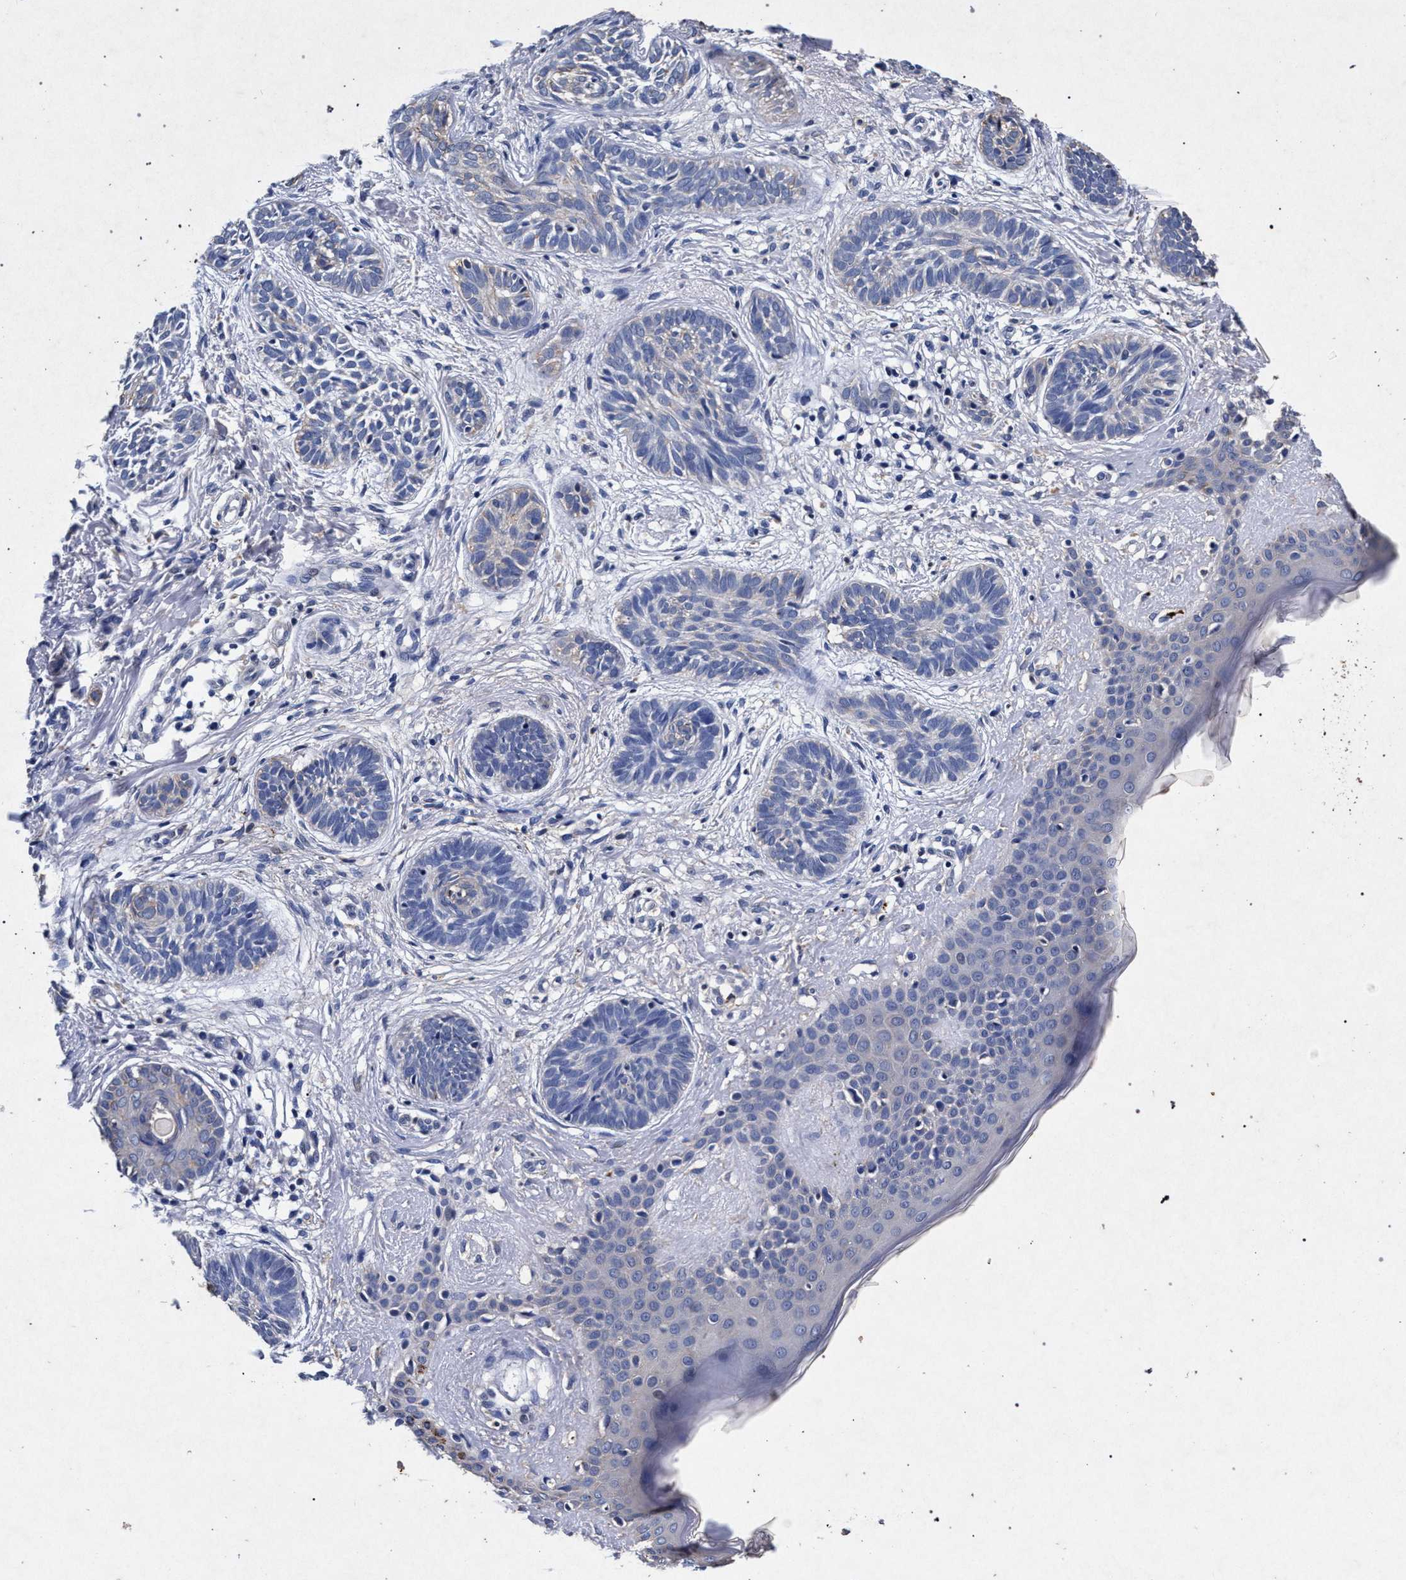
{"staining": {"intensity": "negative", "quantity": "none", "location": "none"}, "tissue": "skin cancer", "cell_type": "Tumor cells", "image_type": "cancer", "snomed": [{"axis": "morphology", "description": "Normal tissue, NOS"}, {"axis": "morphology", "description": "Basal cell carcinoma"}, {"axis": "topography", "description": "Skin"}], "caption": "An immunohistochemistry histopathology image of skin basal cell carcinoma is shown. There is no staining in tumor cells of skin basal cell carcinoma.", "gene": "ATP1A2", "patient": {"sex": "male", "age": 63}}